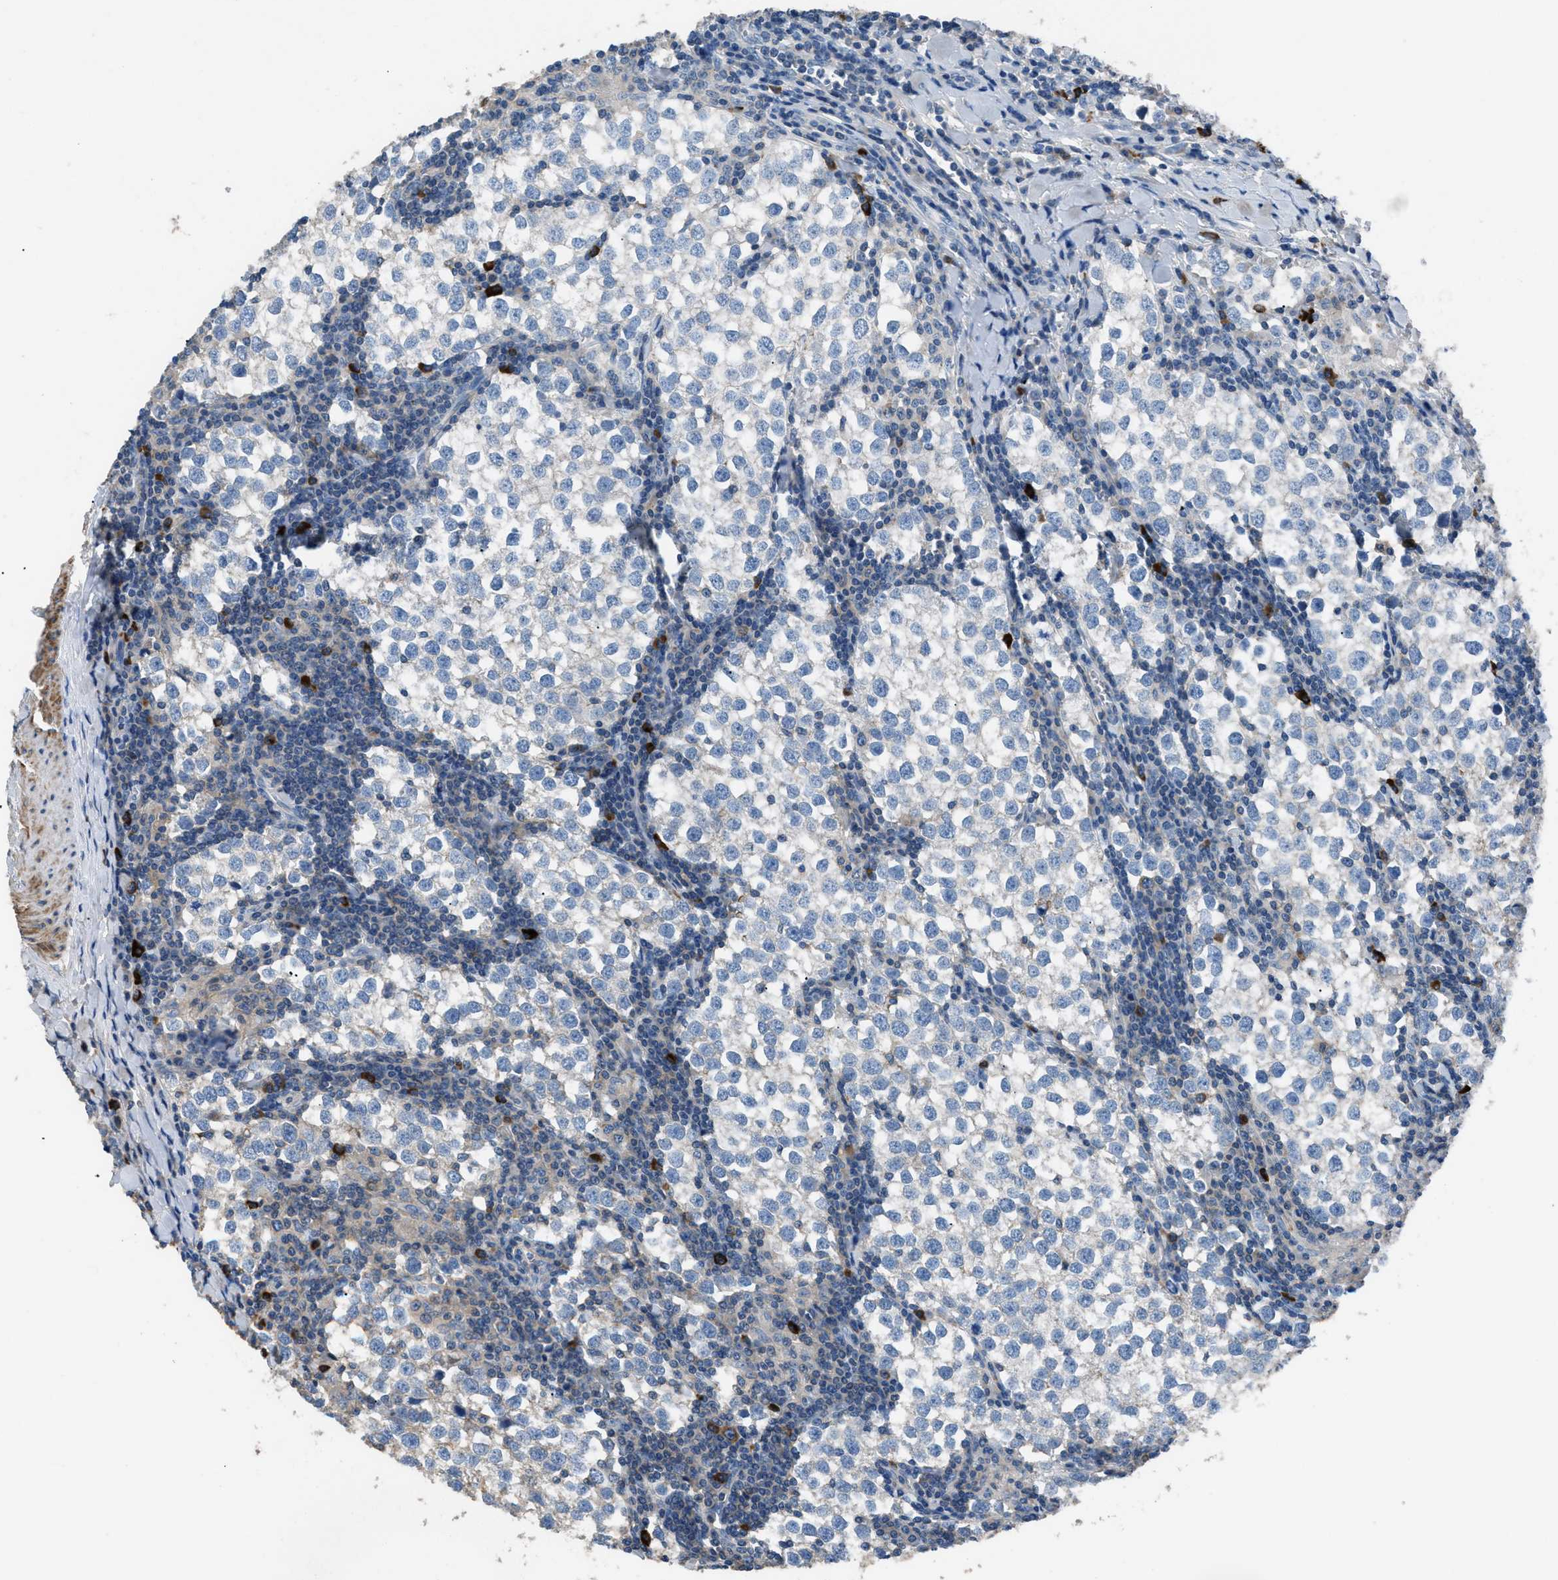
{"staining": {"intensity": "negative", "quantity": "none", "location": "none"}, "tissue": "testis cancer", "cell_type": "Tumor cells", "image_type": "cancer", "snomed": [{"axis": "morphology", "description": "Seminoma, NOS"}, {"axis": "morphology", "description": "Carcinoma, Embryonal, NOS"}, {"axis": "topography", "description": "Testis"}], "caption": "Immunohistochemistry of embryonal carcinoma (testis) shows no expression in tumor cells.", "gene": "SGCZ", "patient": {"sex": "male", "age": 36}}